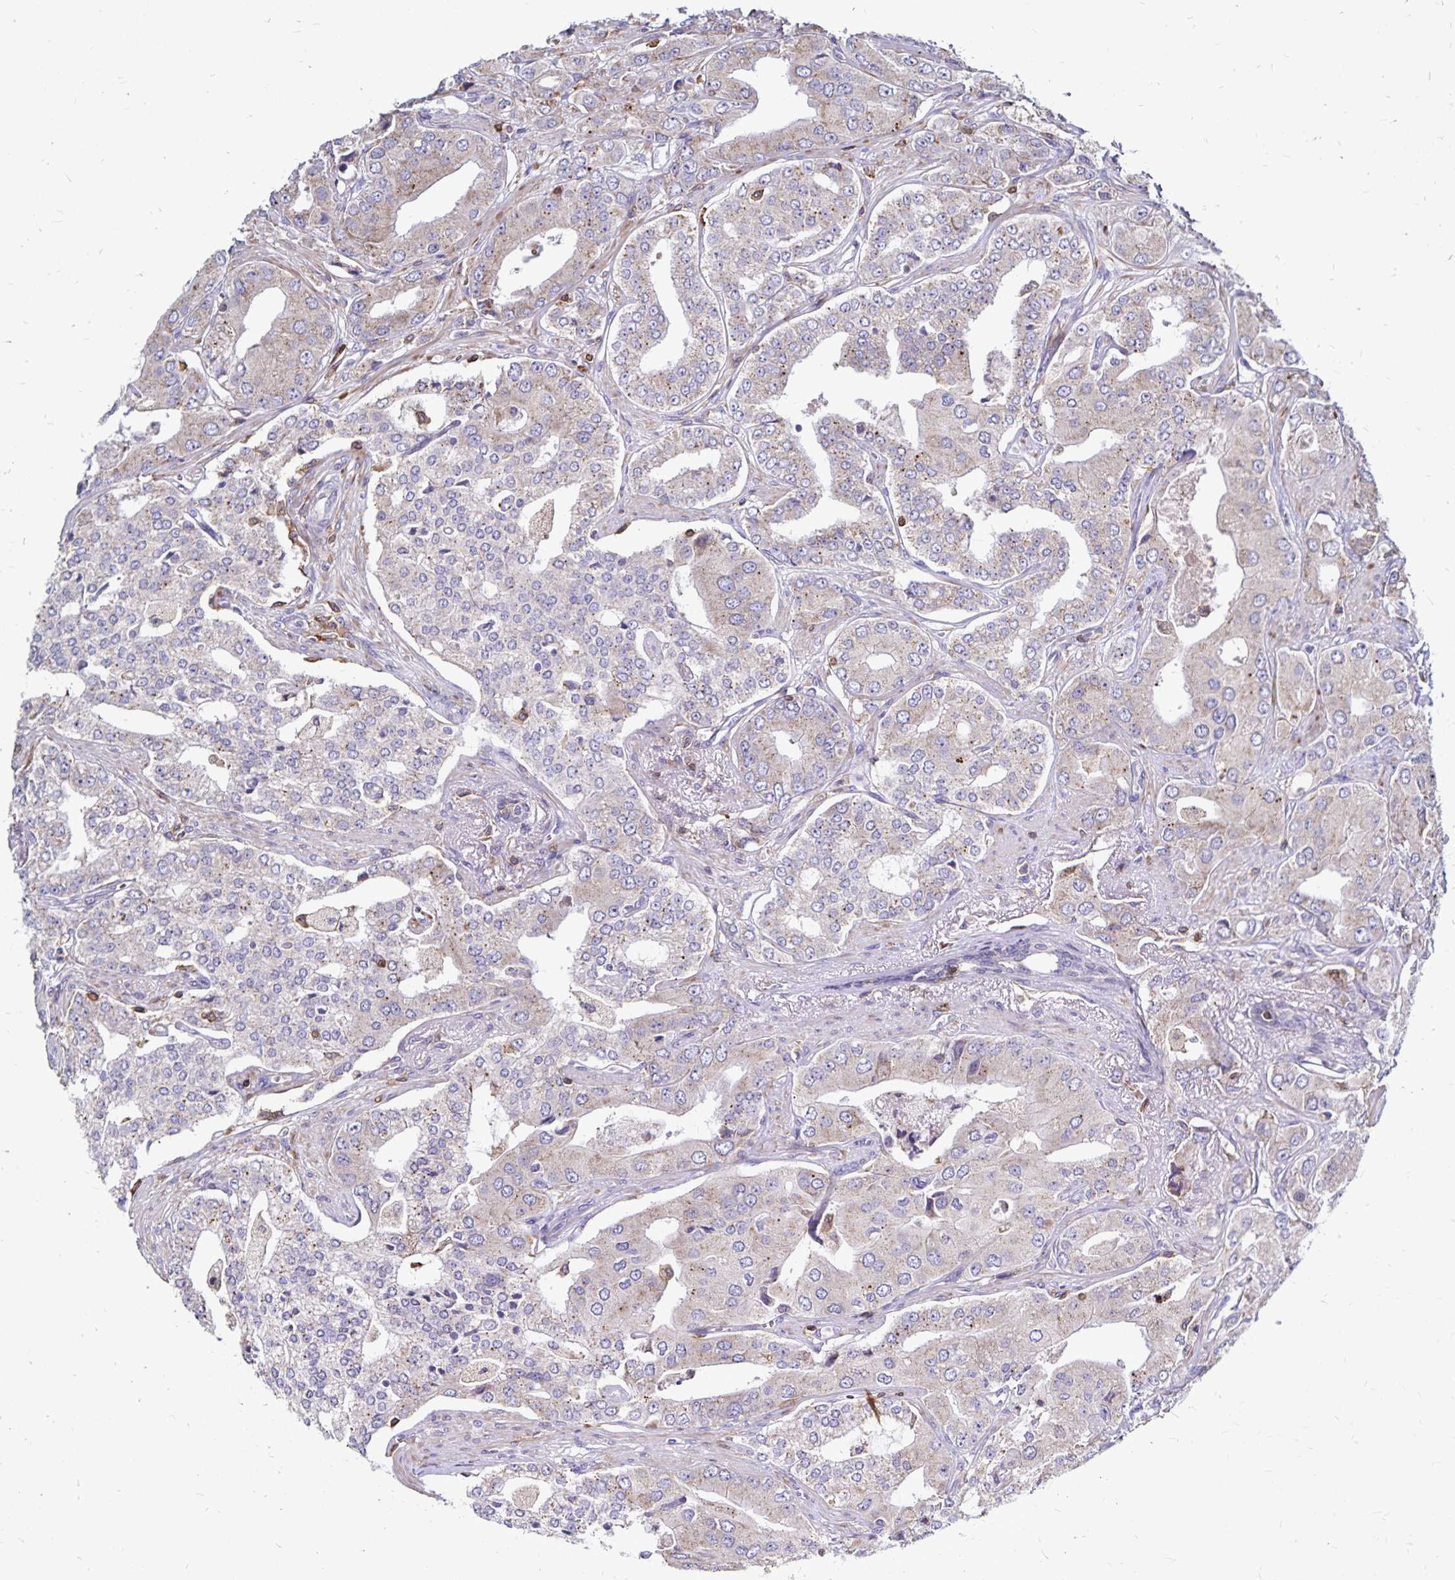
{"staining": {"intensity": "moderate", "quantity": "25%-75%", "location": "cytoplasmic/membranous"}, "tissue": "prostate cancer", "cell_type": "Tumor cells", "image_type": "cancer", "snomed": [{"axis": "morphology", "description": "Adenocarcinoma, Low grade"}, {"axis": "topography", "description": "Prostate"}], "caption": "About 25%-75% of tumor cells in human adenocarcinoma (low-grade) (prostate) reveal moderate cytoplasmic/membranous protein staining as visualized by brown immunohistochemical staining.", "gene": "NAGPA", "patient": {"sex": "male", "age": 60}}